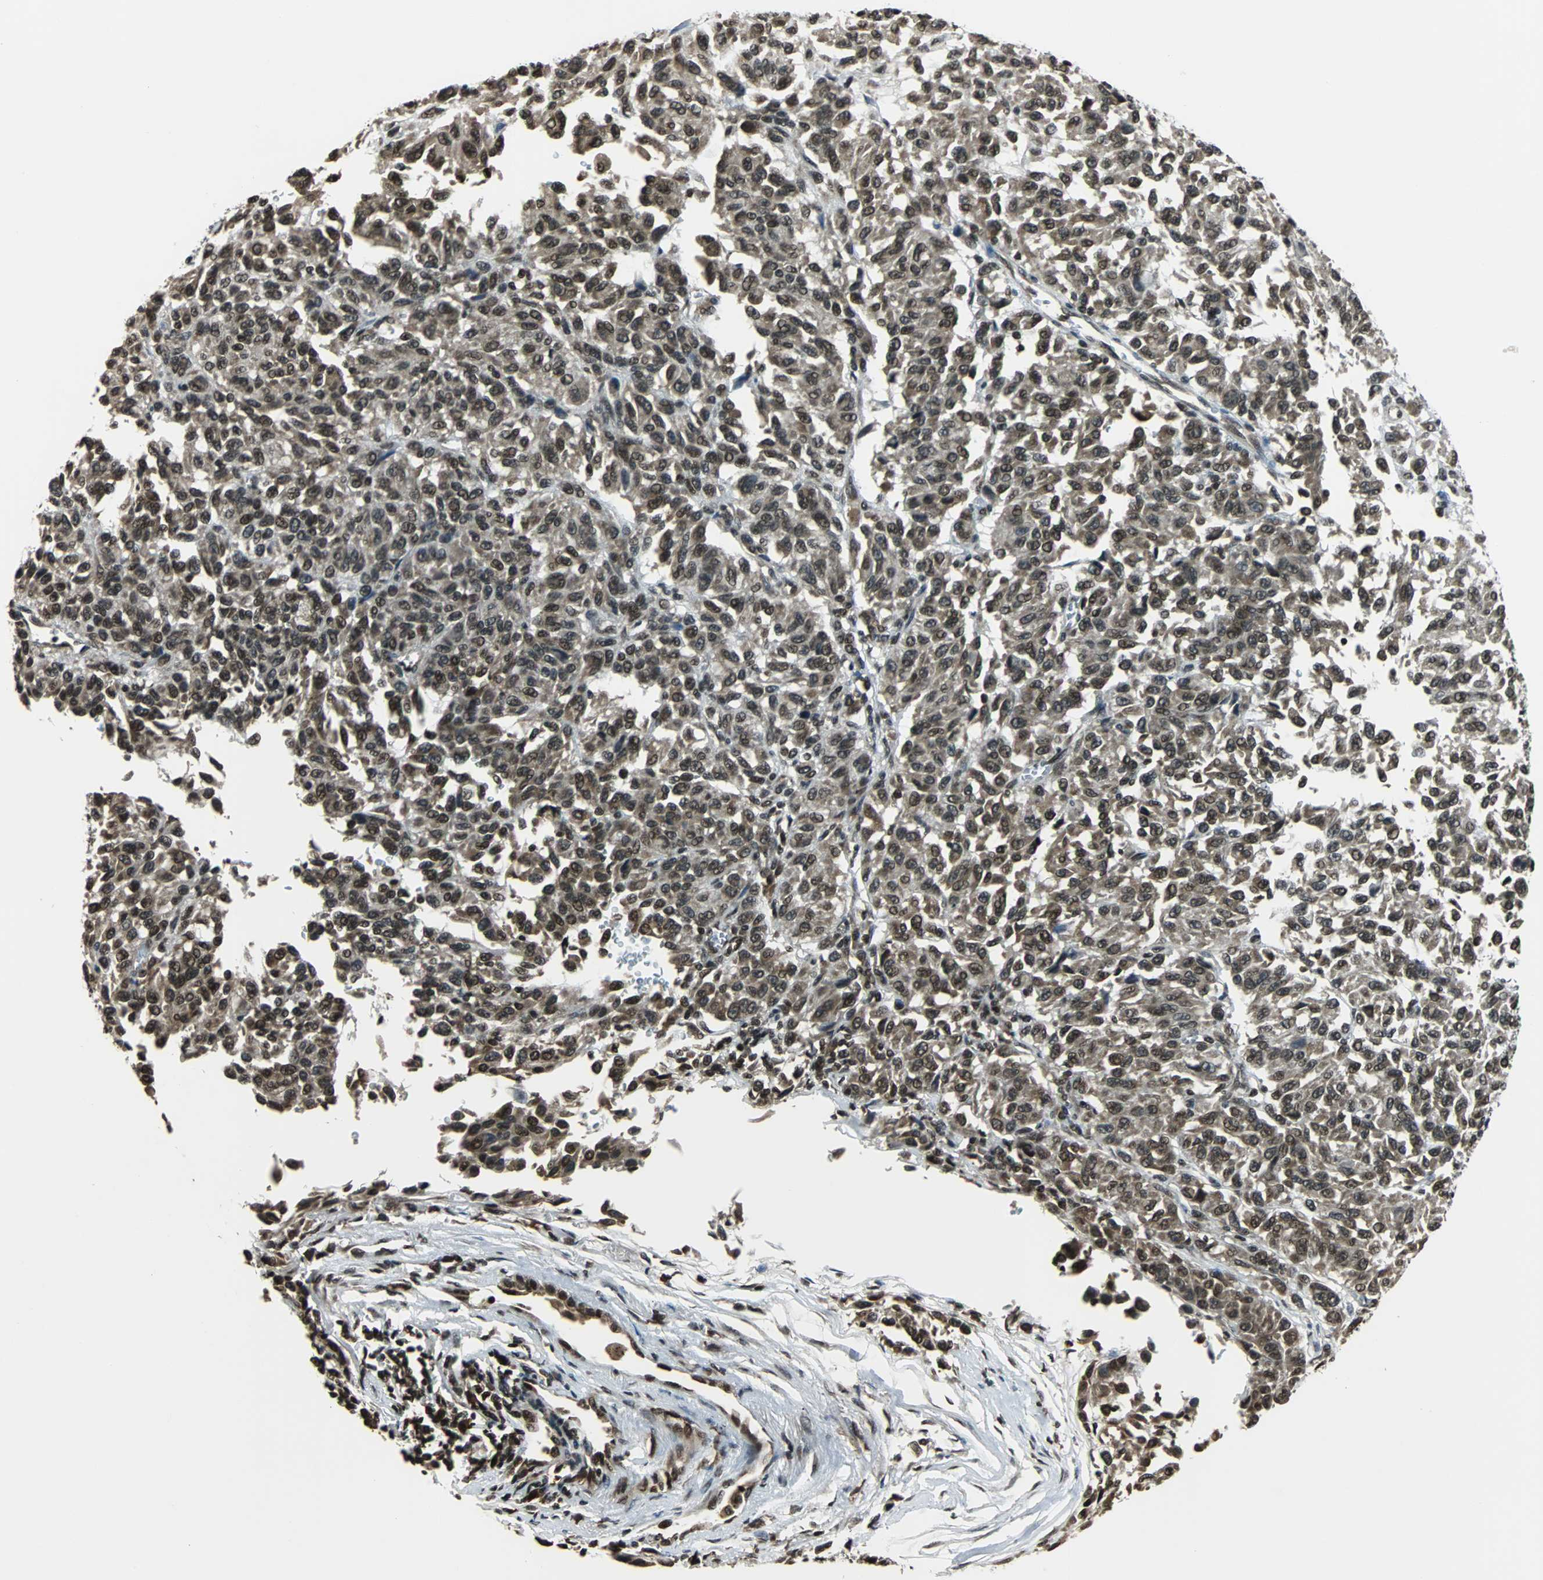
{"staining": {"intensity": "strong", "quantity": ">75%", "location": "cytoplasmic/membranous,nuclear"}, "tissue": "melanoma", "cell_type": "Tumor cells", "image_type": "cancer", "snomed": [{"axis": "morphology", "description": "Malignant melanoma, Metastatic site"}, {"axis": "topography", "description": "Lung"}], "caption": "Immunohistochemistry staining of melanoma, which shows high levels of strong cytoplasmic/membranous and nuclear expression in about >75% of tumor cells indicating strong cytoplasmic/membranous and nuclear protein expression. The staining was performed using DAB (3,3'-diaminobenzidine) (brown) for protein detection and nuclei were counterstained in hematoxylin (blue).", "gene": "REST", "patient": {"sex": "male", "age": 64}}